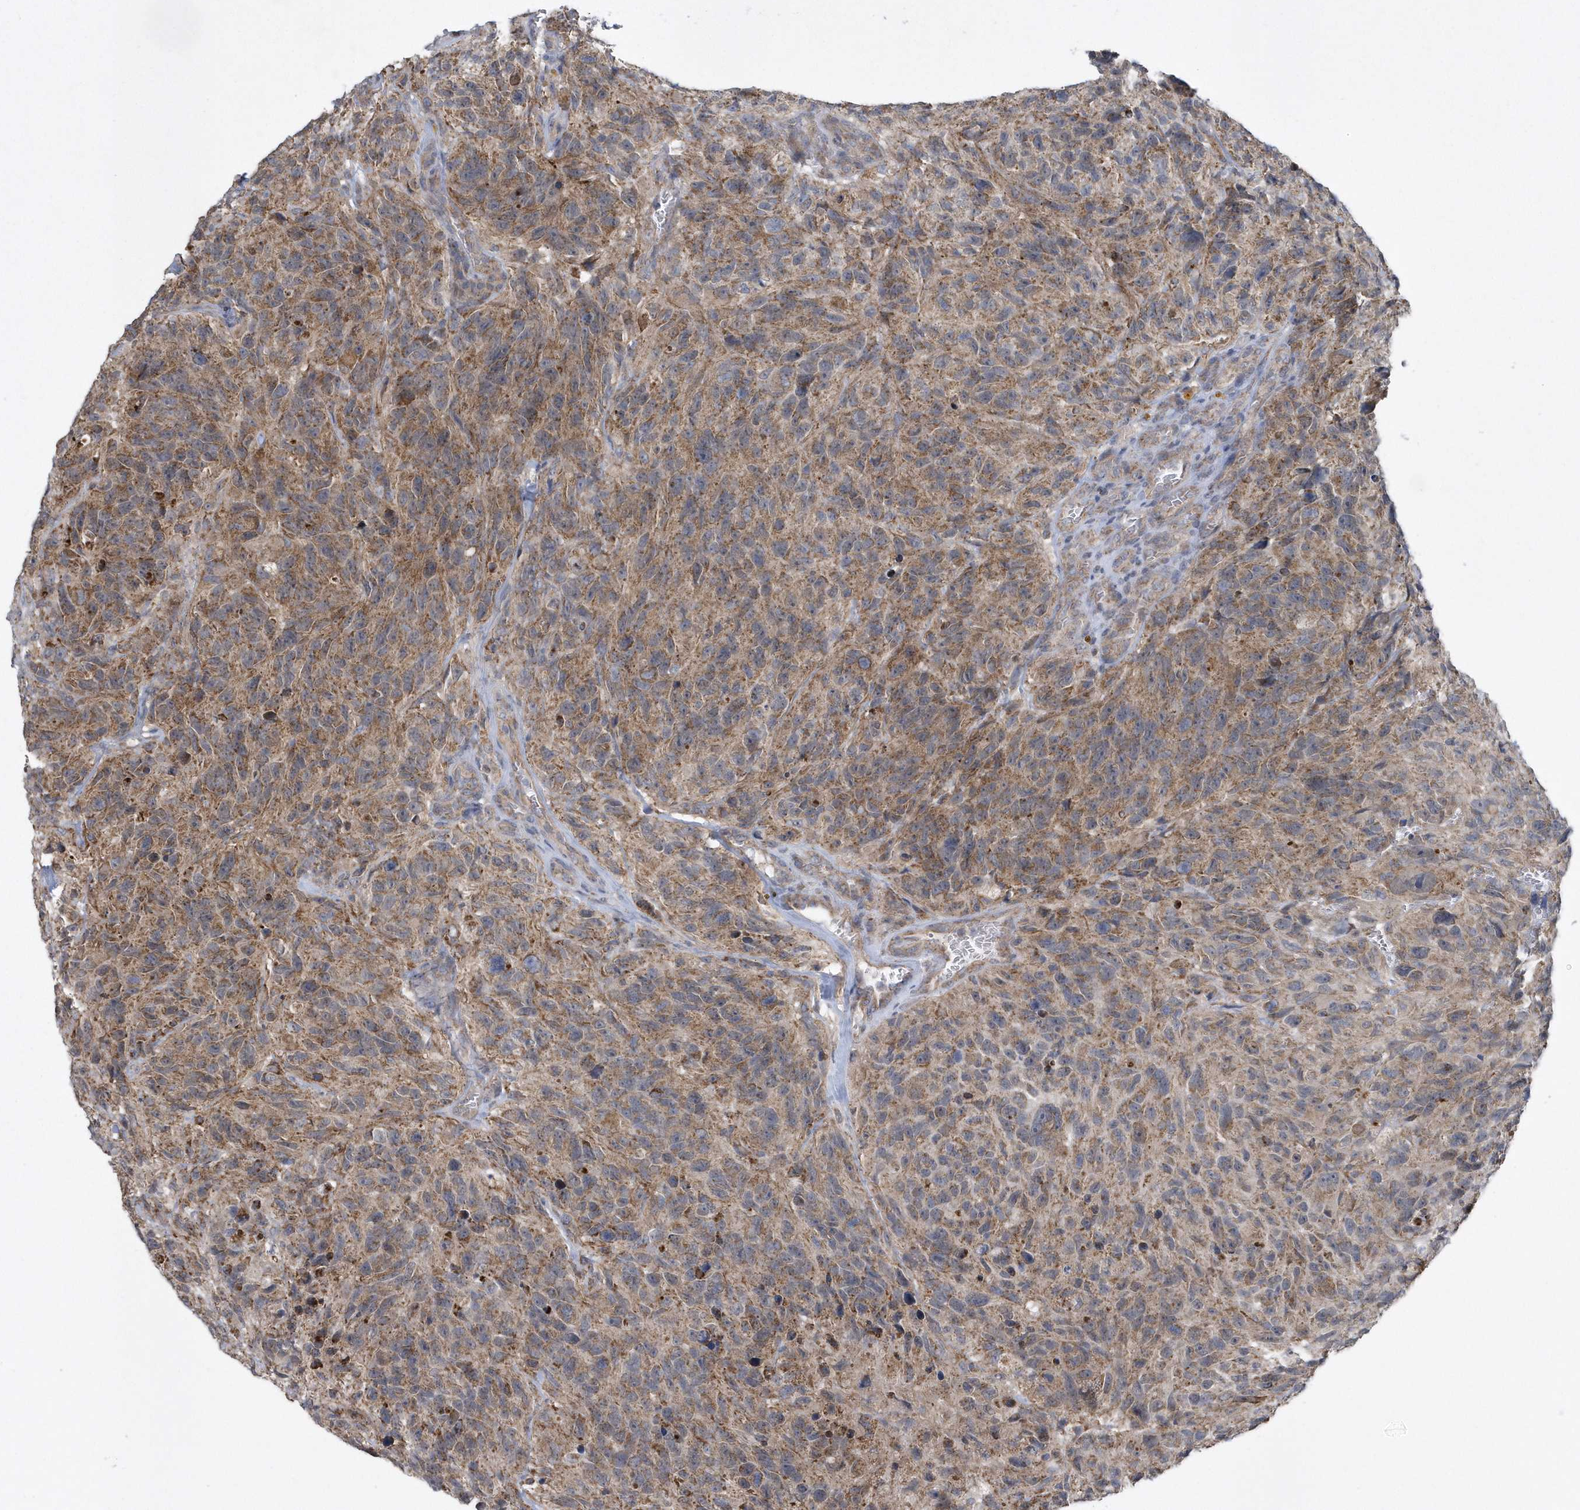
{"staining": {"intensity": "moderate", "quantity": ">75%", "location": "cytoplasmic/membranous"}, "tissue": "glioma", "cell_type": "Tumor cells", "image_type": "cancer", "snomed": [{"axis": "morphology", "description": "Glioma, malignant, High grade"}, {"axis": "topography", "description": "Brain"}], "caption": "IHC of malignant glioma (high-grade) displays medium levels of moderate cytoplasmic/membranous expression in approximately >75% of tumor cells.", "gene": "SLX9", "patient": {"sex": "male", "age": 69}}